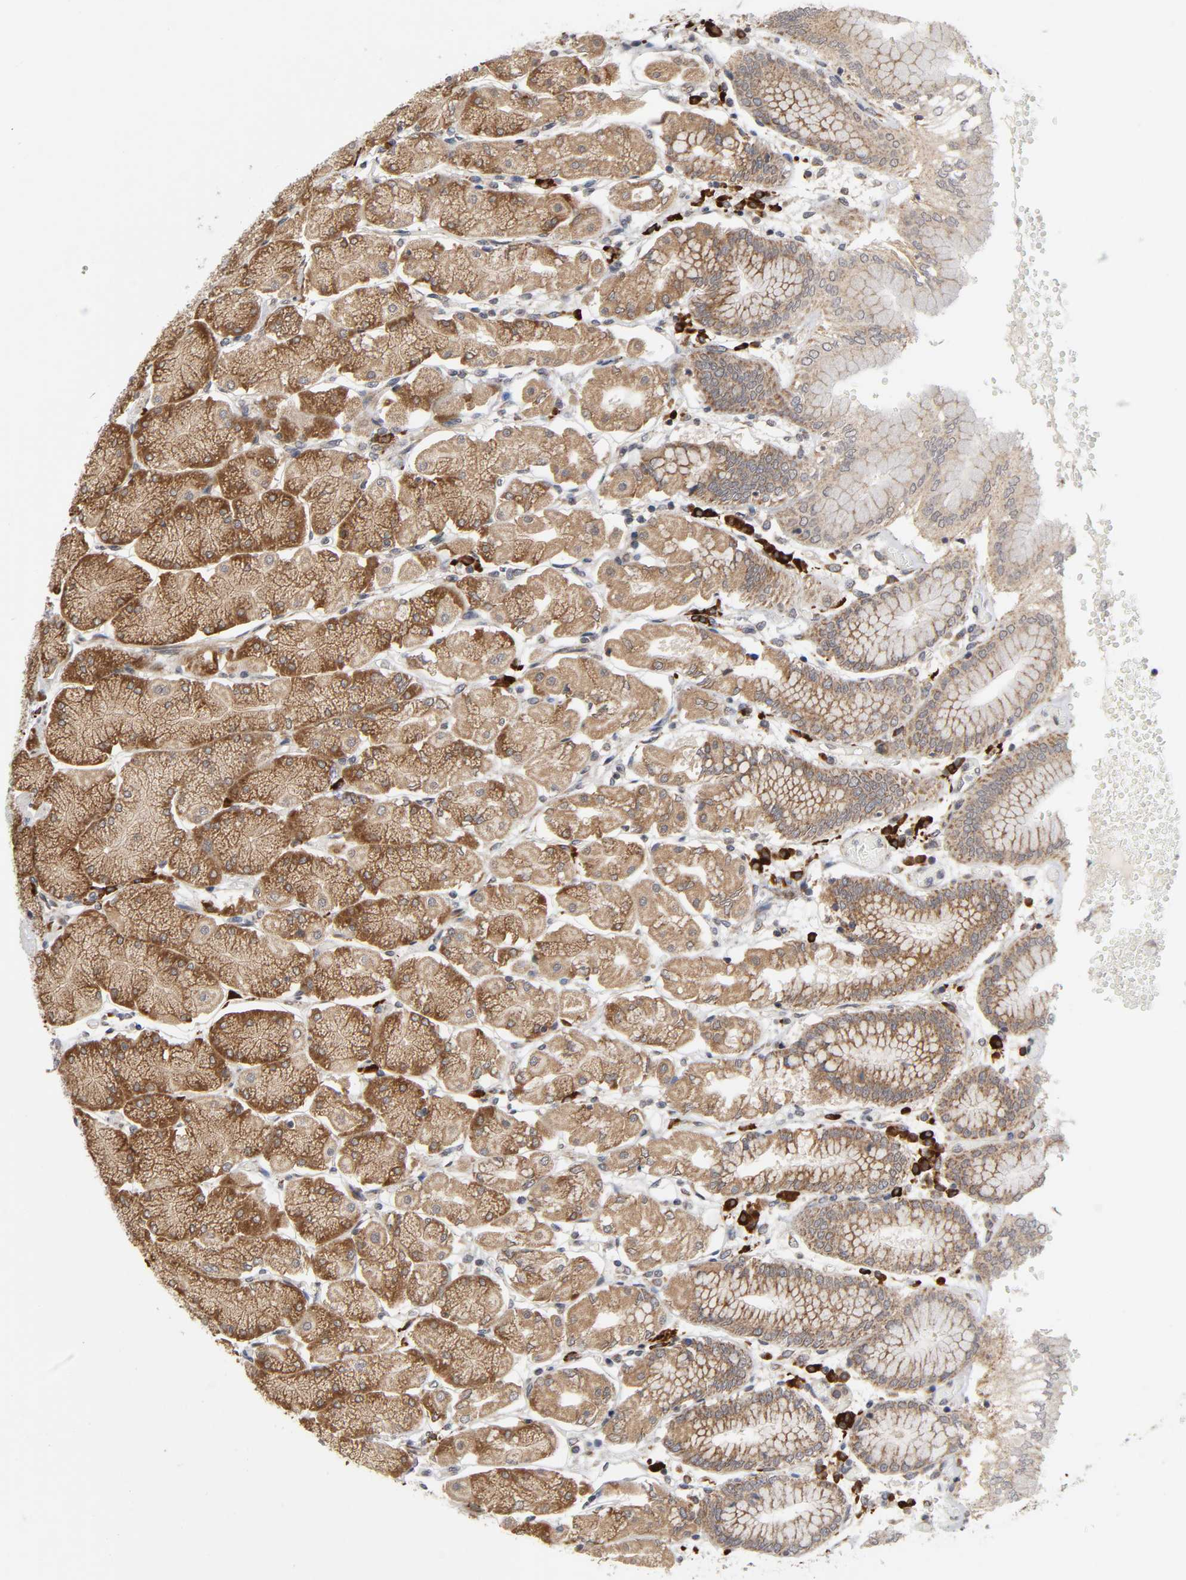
{"staining": {"intensity": "strong", "quantity": ">75%", "location": "cytoplasmic/membranous"}, "tissue": "stomach", "cell_type": "Glandular cells", "image_type": "normal", "snomed": [{"axis": "morphology", "description": "Normal tissue, NOS"}, {"axis": "topography", "description": "Stomach, upper"}, {"axis": "topography", "description": "Stomach"}], "caption": "Stomach was stained to show a protein in brown. There is high levels of strong cytoplasmic/membranous positivity in approximately >75% of glandular cells.", "gene": "SLC30A9", "patient": {"sex": "male", "age": 76}}